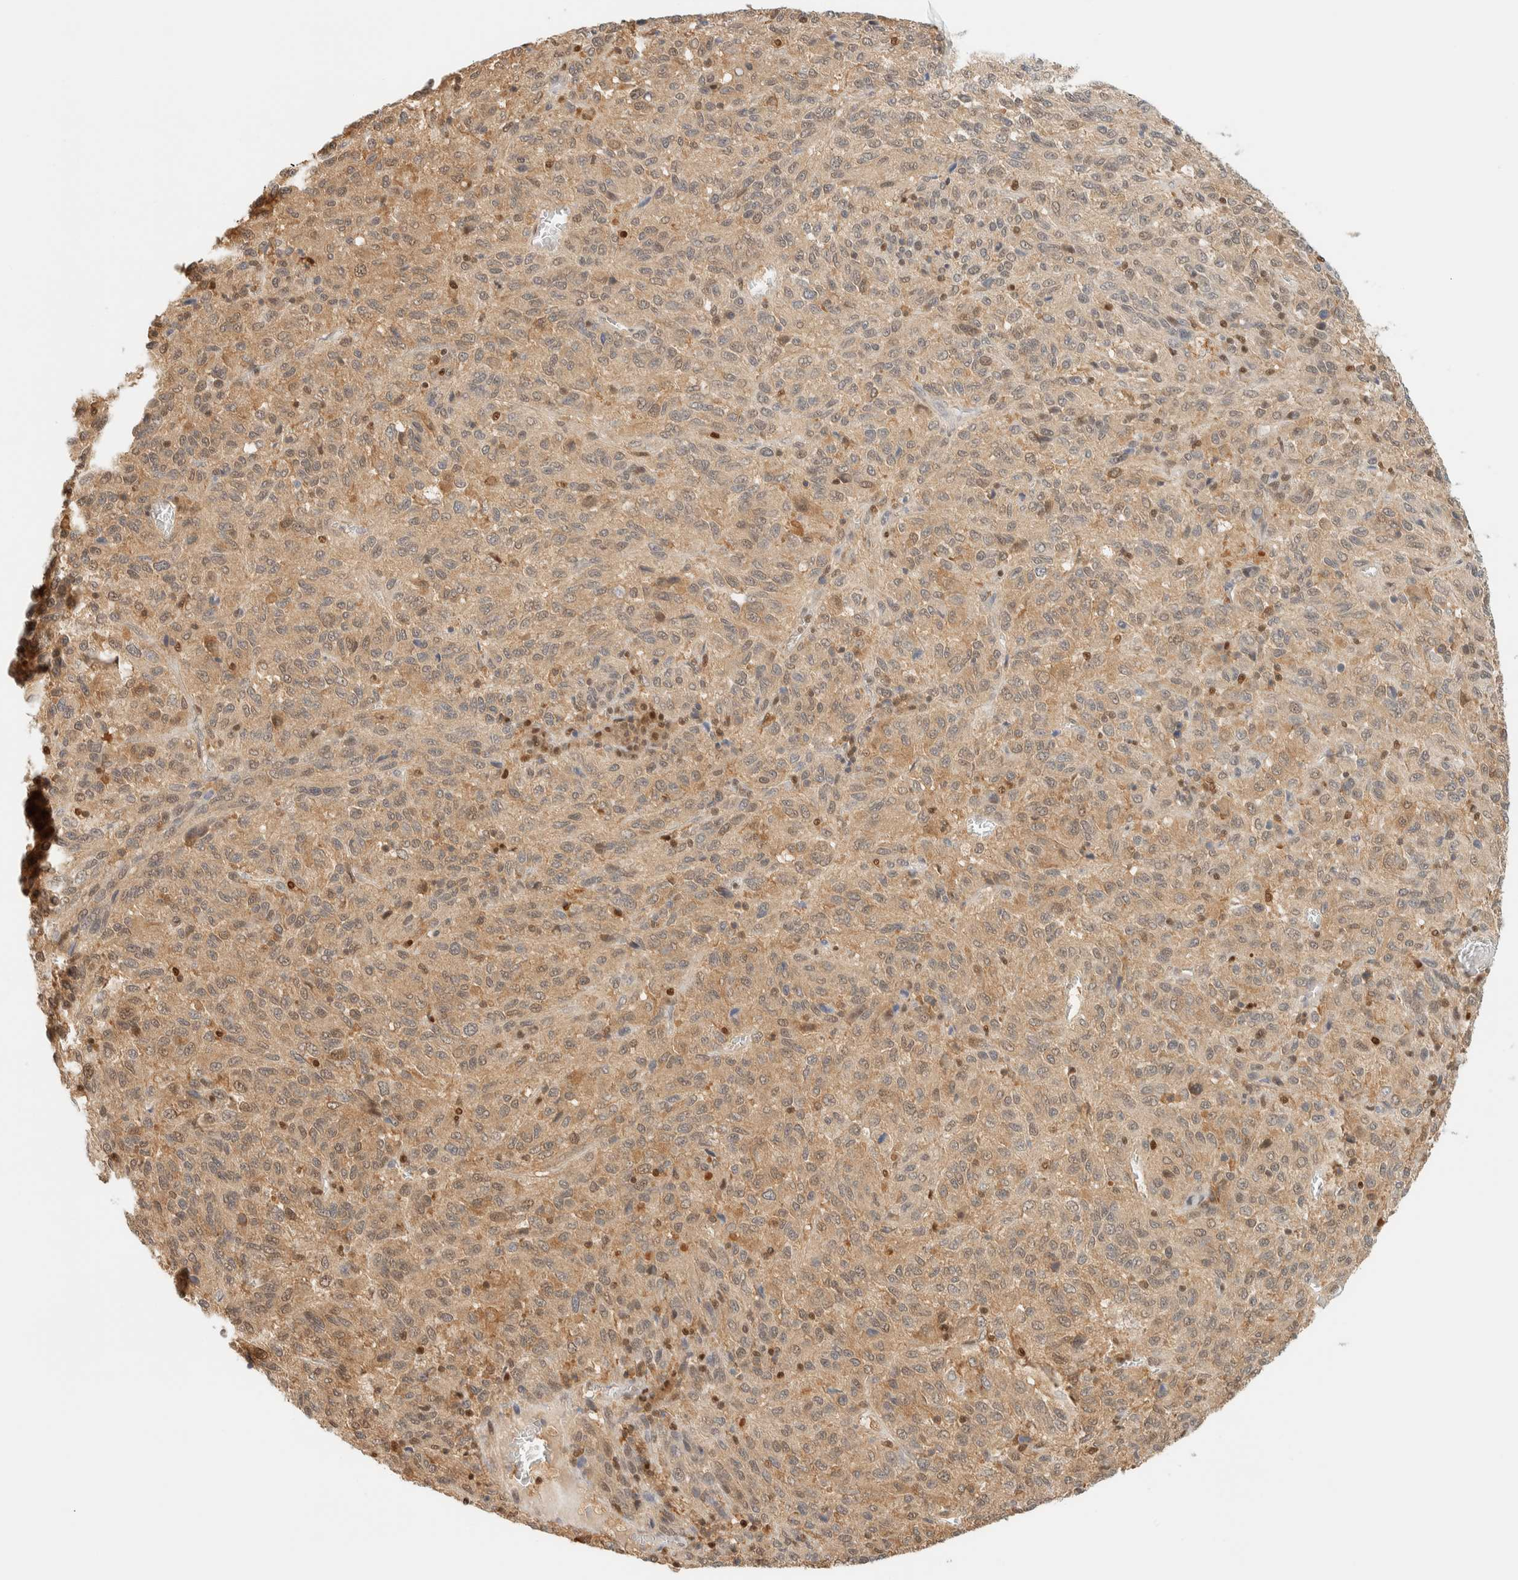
{"staining": {"intensity": "weak", "quantity": ">75%", "location": "cytoplasmic/membranous"}, "tissue": "melanoma", "cell_type": "Tumor cells", "image_type": "cancer", "snomed": [{"axis": "morphology", "description": "Malignant melanoma, Metastatic site"}, {"axis": "topography", "description": "Lung"}], "caption": "A low amount of weak cytoplasmic/membranous positivity is seen in approximately >75% of tumor cells in malignant melanoma (metastatic site) tissue.", "gene": "ZBTB37", "patient": {"sex": "male", "age": 64}}